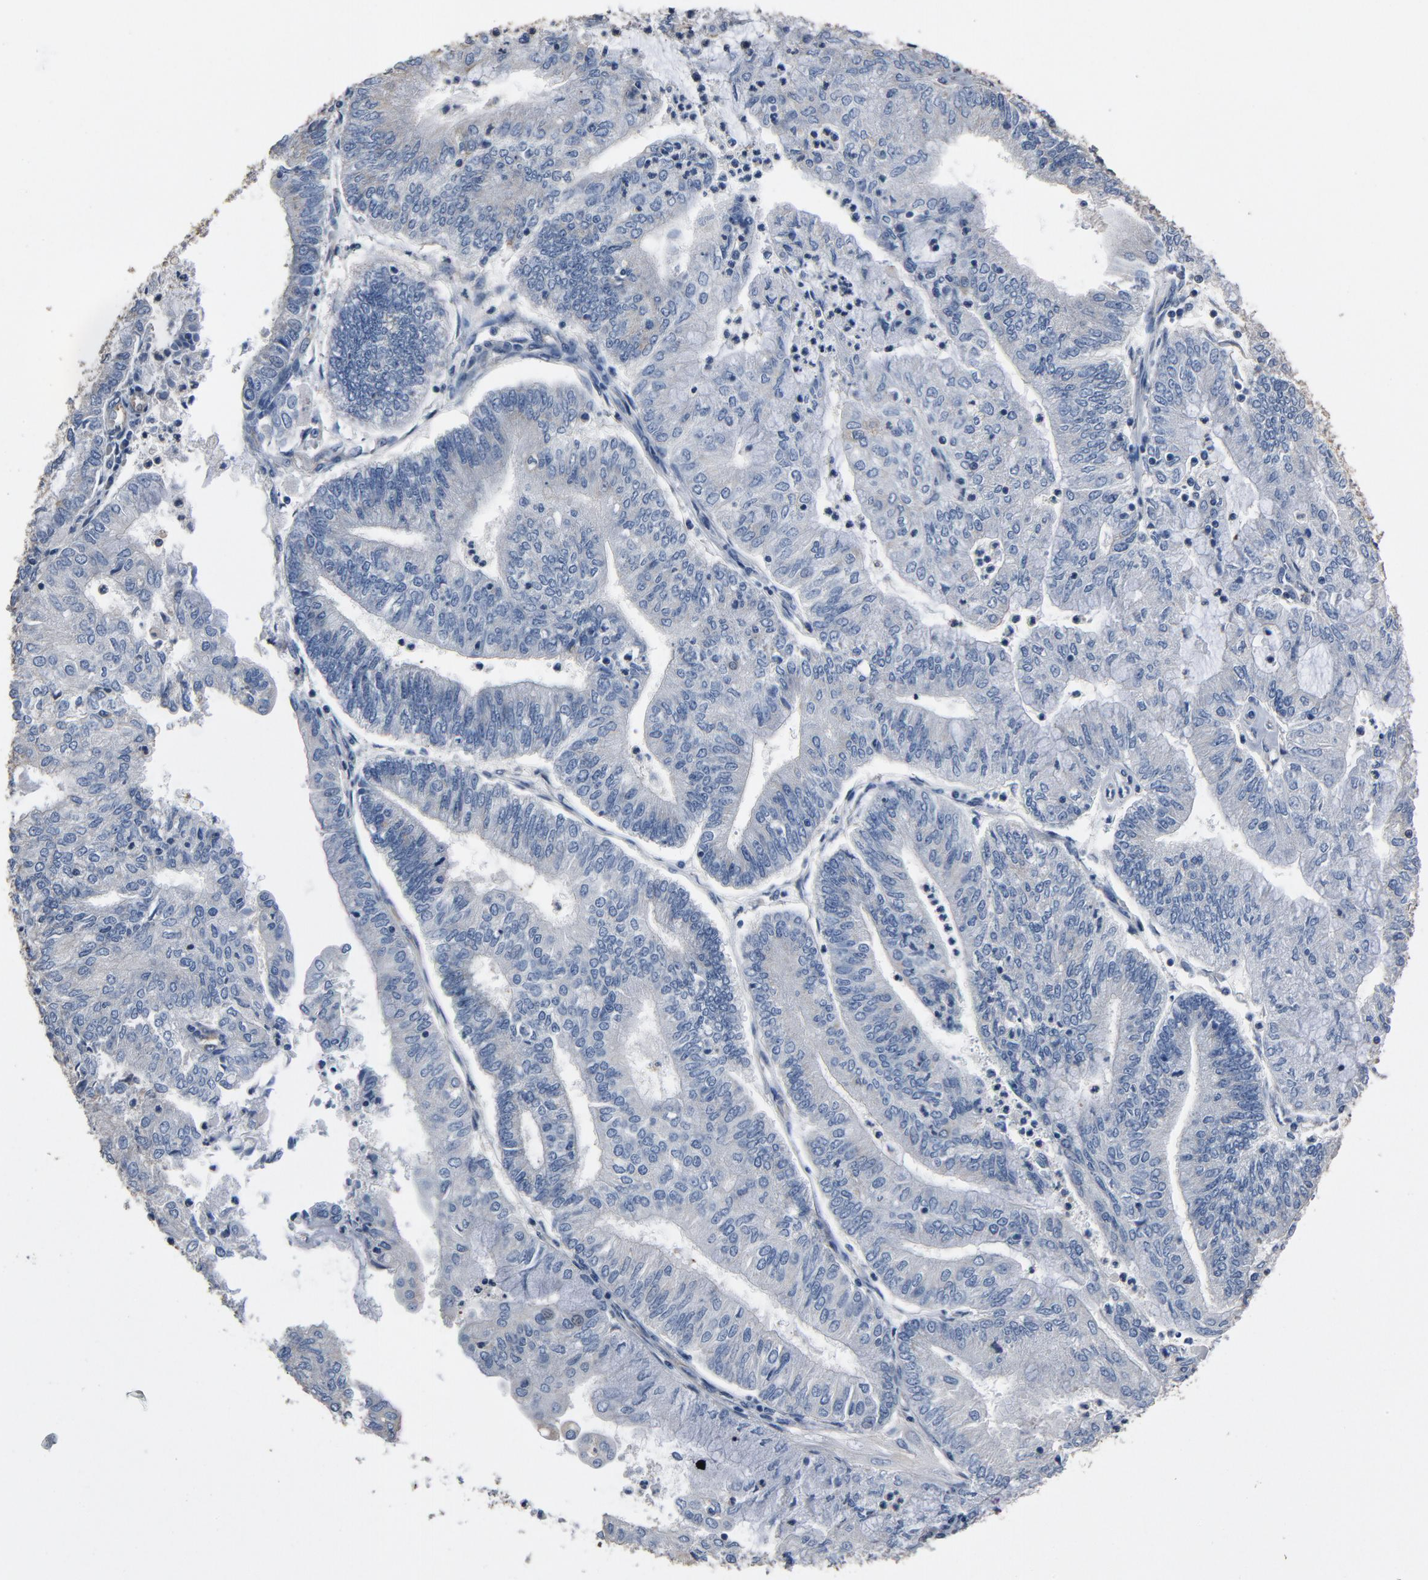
{"staining": {"intensity": "negative", "quantity": "none", "location": "none"}, "tissue": "endometrial cancer", "cell_type": "Tumor cells", "image_type": "cancer", "snomed": [{"axis": "morphology", "description": "Adenocarcinoma, NOS"}, {"axis": "topography", "description": "Endometrium"}], "caption": "This image is of endometrial adenocarcinoma stained with immunohistochemistry to label a protein in brown with the nuclei are counter-stained blue. There is no expression in tumor cells. The staining was performed using DAB to visualize the protein expression in brown, while the nuclei were stained in blue with hematoxylin (Magnification: 20x).", "gene": "SOX6", "patient": {"sex": "female", "age": 59}}